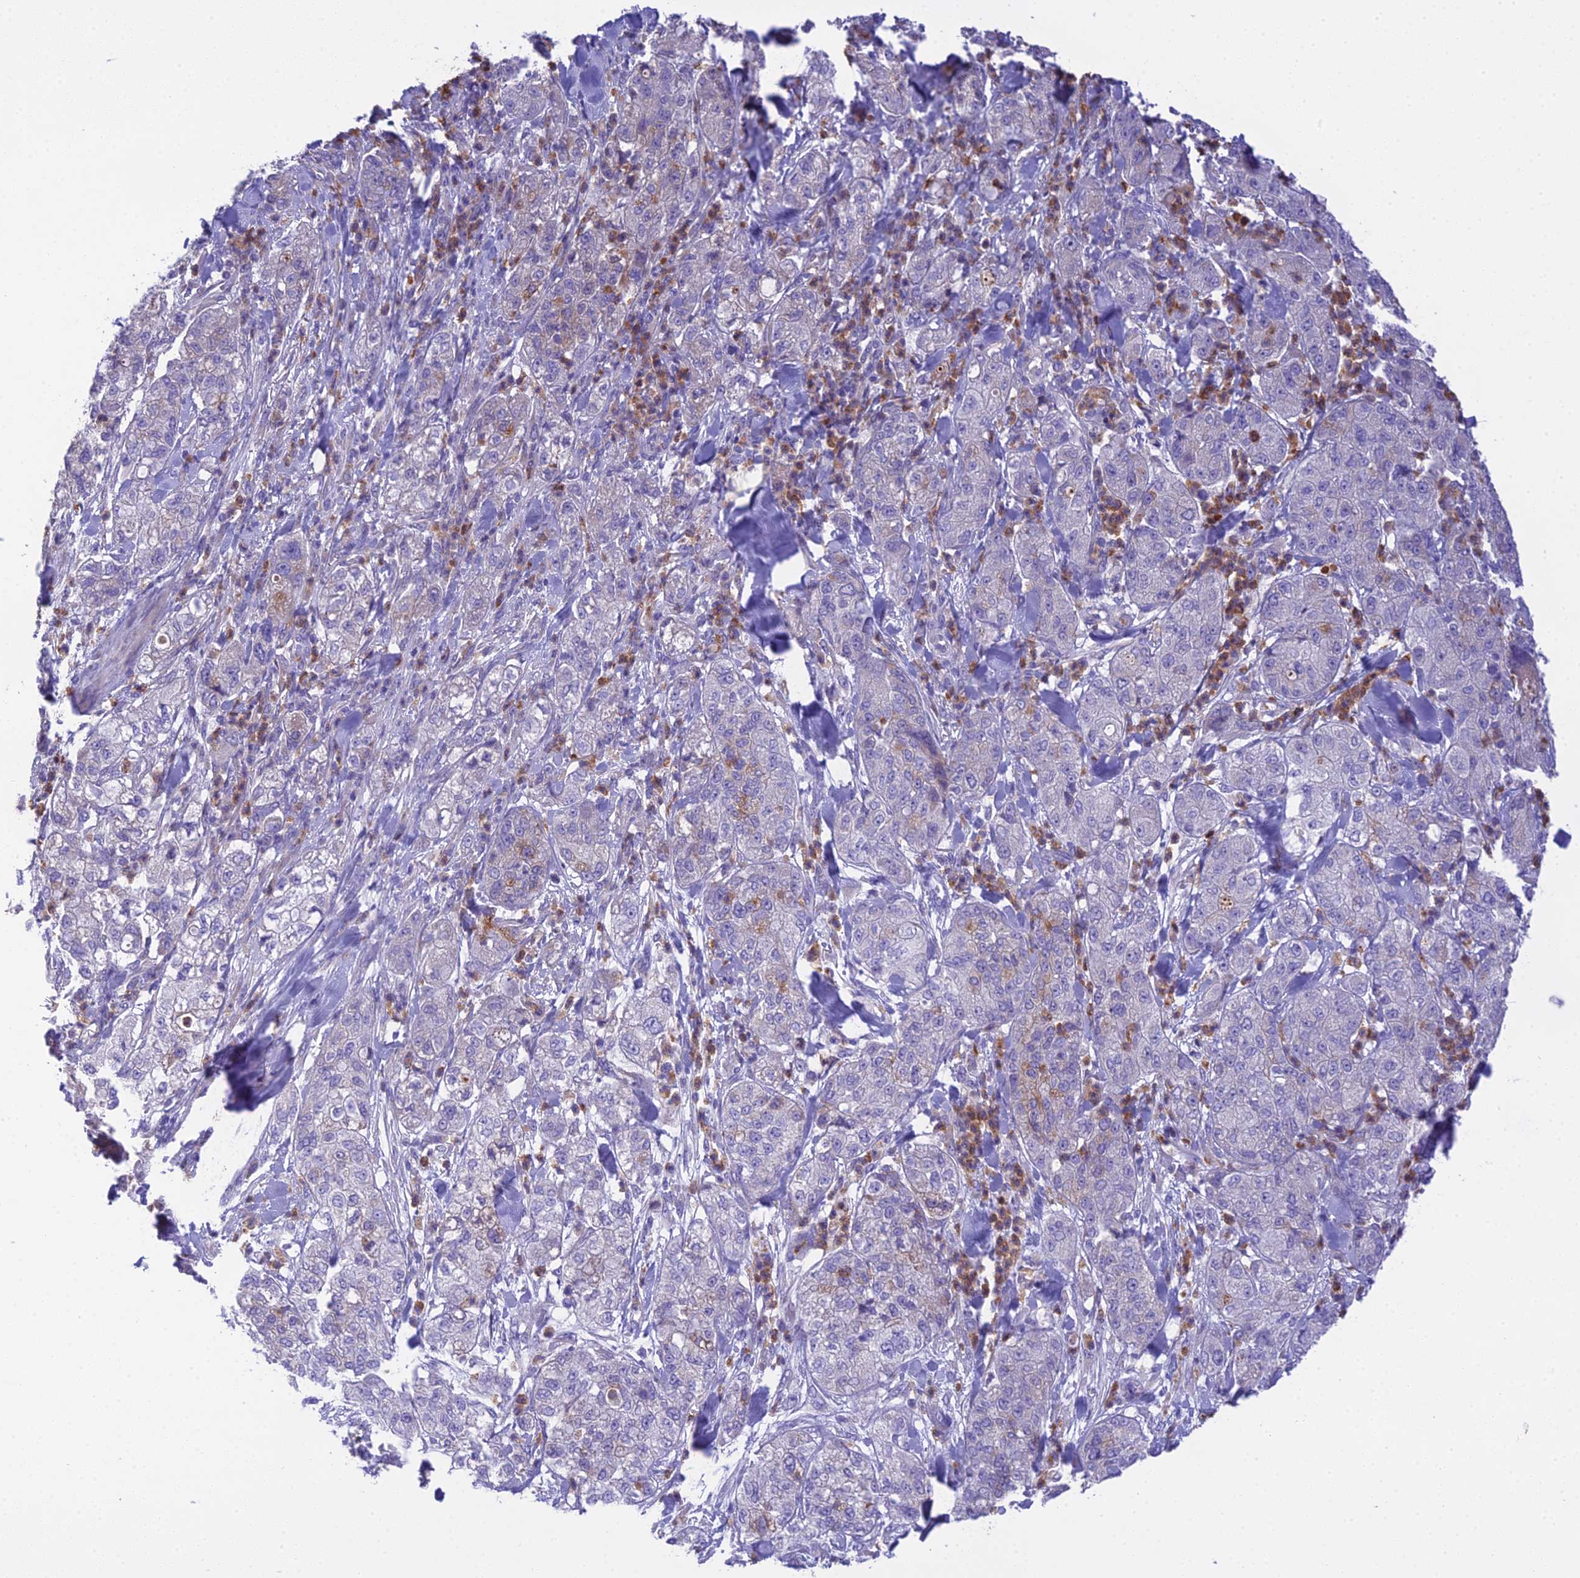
{"staining": {"intensity": "negative", "quantity": "none", "location": "none"}, "tissue": "pancreatic cancer", "cell_type": "Tumor cells", "image_type": "cancer", "snomed": [{"axis": "morphology", "description": "Adenocarcinoma, NOS"}, {"axis": "topography", "description": "Pancreas"}], "caption": "There is no significant positivity in tumor cells of pancreatic adenocarcinoma.", "gene": "KIAA0408", "patient": {"sex": "female", "age": 78}}